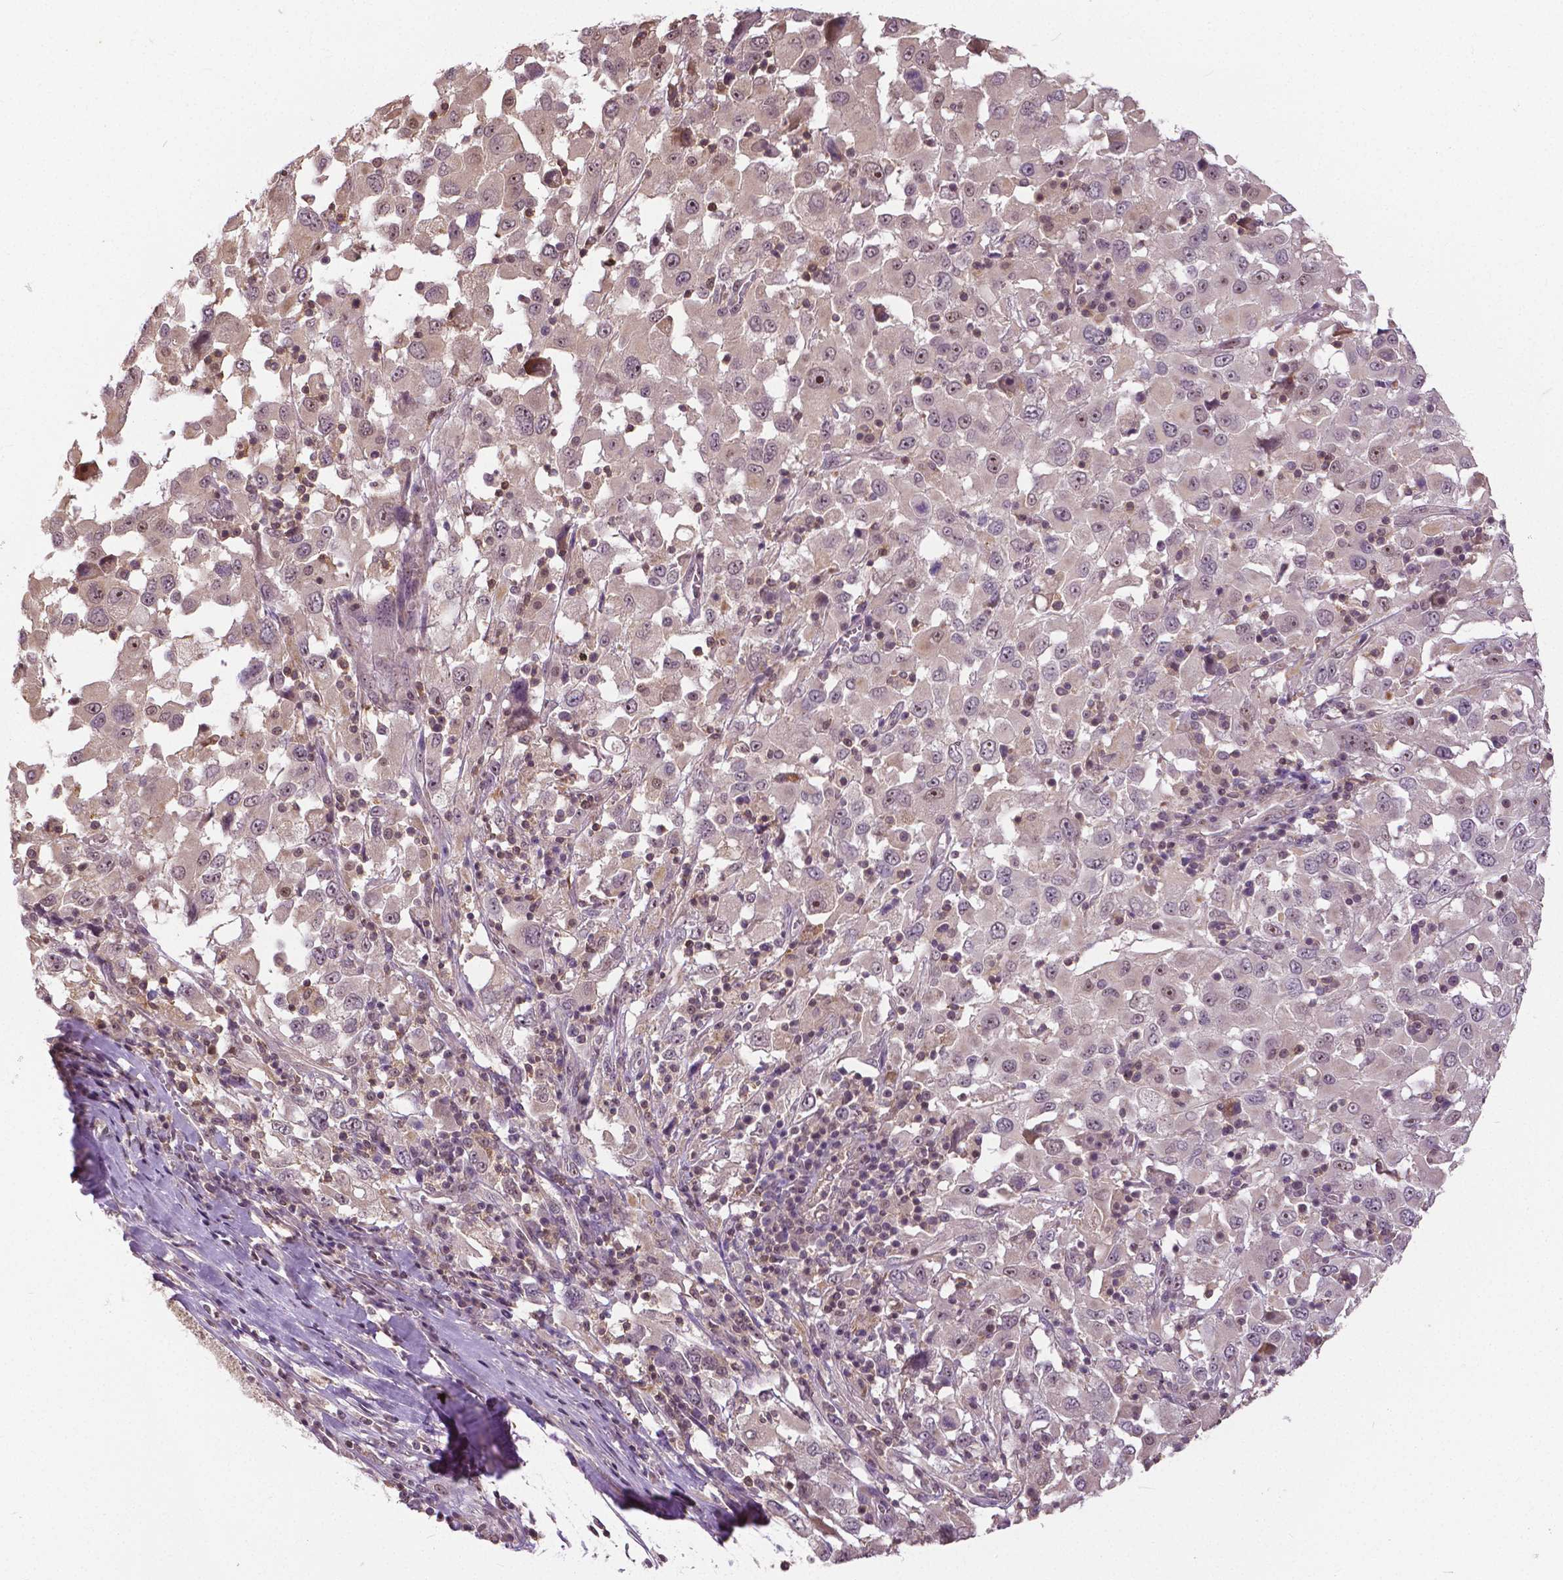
{"staining": {"intensity": "moderate", "quantity": "<25%", "location": "nuclear"}, "tissue": "melanoma", "cell_type": "Tumor cells", "image_type": "cancer", "snomed": [{"axis": "morphology", "description": "Malignant melanoma, Metastatic site"}, {"axis": "topography", "description": "Soft tissue"}], "caption": "About <25% of tumor cells in malignant melanoma (metastatic site) demonstrate moderate nuclear protein staining as visualized by brown immunohistochemical staining.", "gene": "ANXA13", "patient": {"sex": "male", "age": 50}}